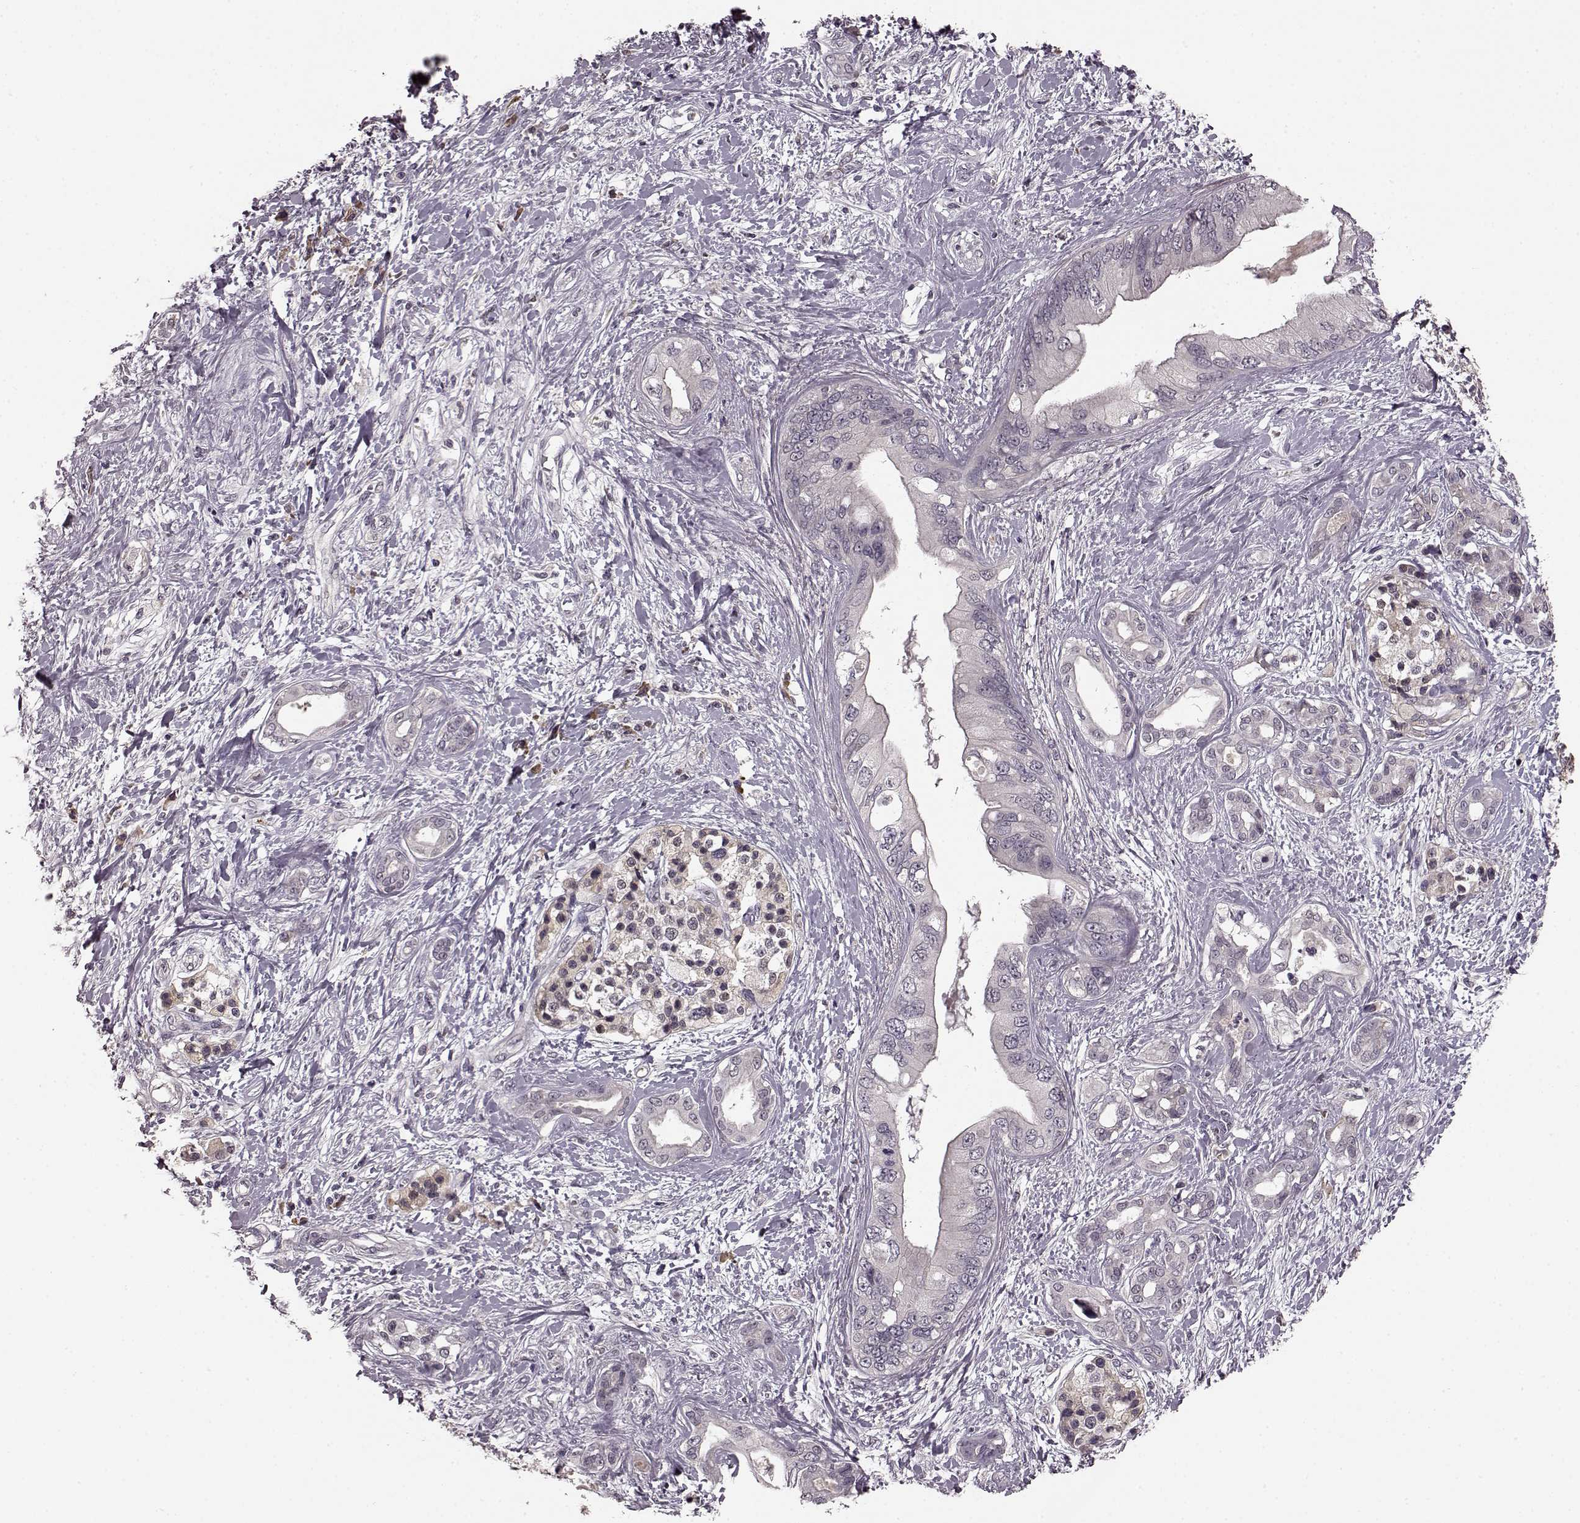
{"staining": {"intensity": "negative", "quantity": "none", "location": "none"}, "tissue": "pancreatic cancer", "cell_type": "Tumor cells", "image_type": "cancer", "snomed": [{"axis": "morphology", "description": "Adenocarcinoma, NOS"}, {"axis": "topography", "description": "Pancreas"}], "caption": "Immunohistochemical staining of adenocarcinoma (pancreatic) shows no significant staining in tumor cells. (DAB (3,3'-diaminobenzidine) immunohistochemistry (IHC) with hematoxylin counter stain).", "gene": "NRL", "patient": {"sex": "female", "age": 56}}